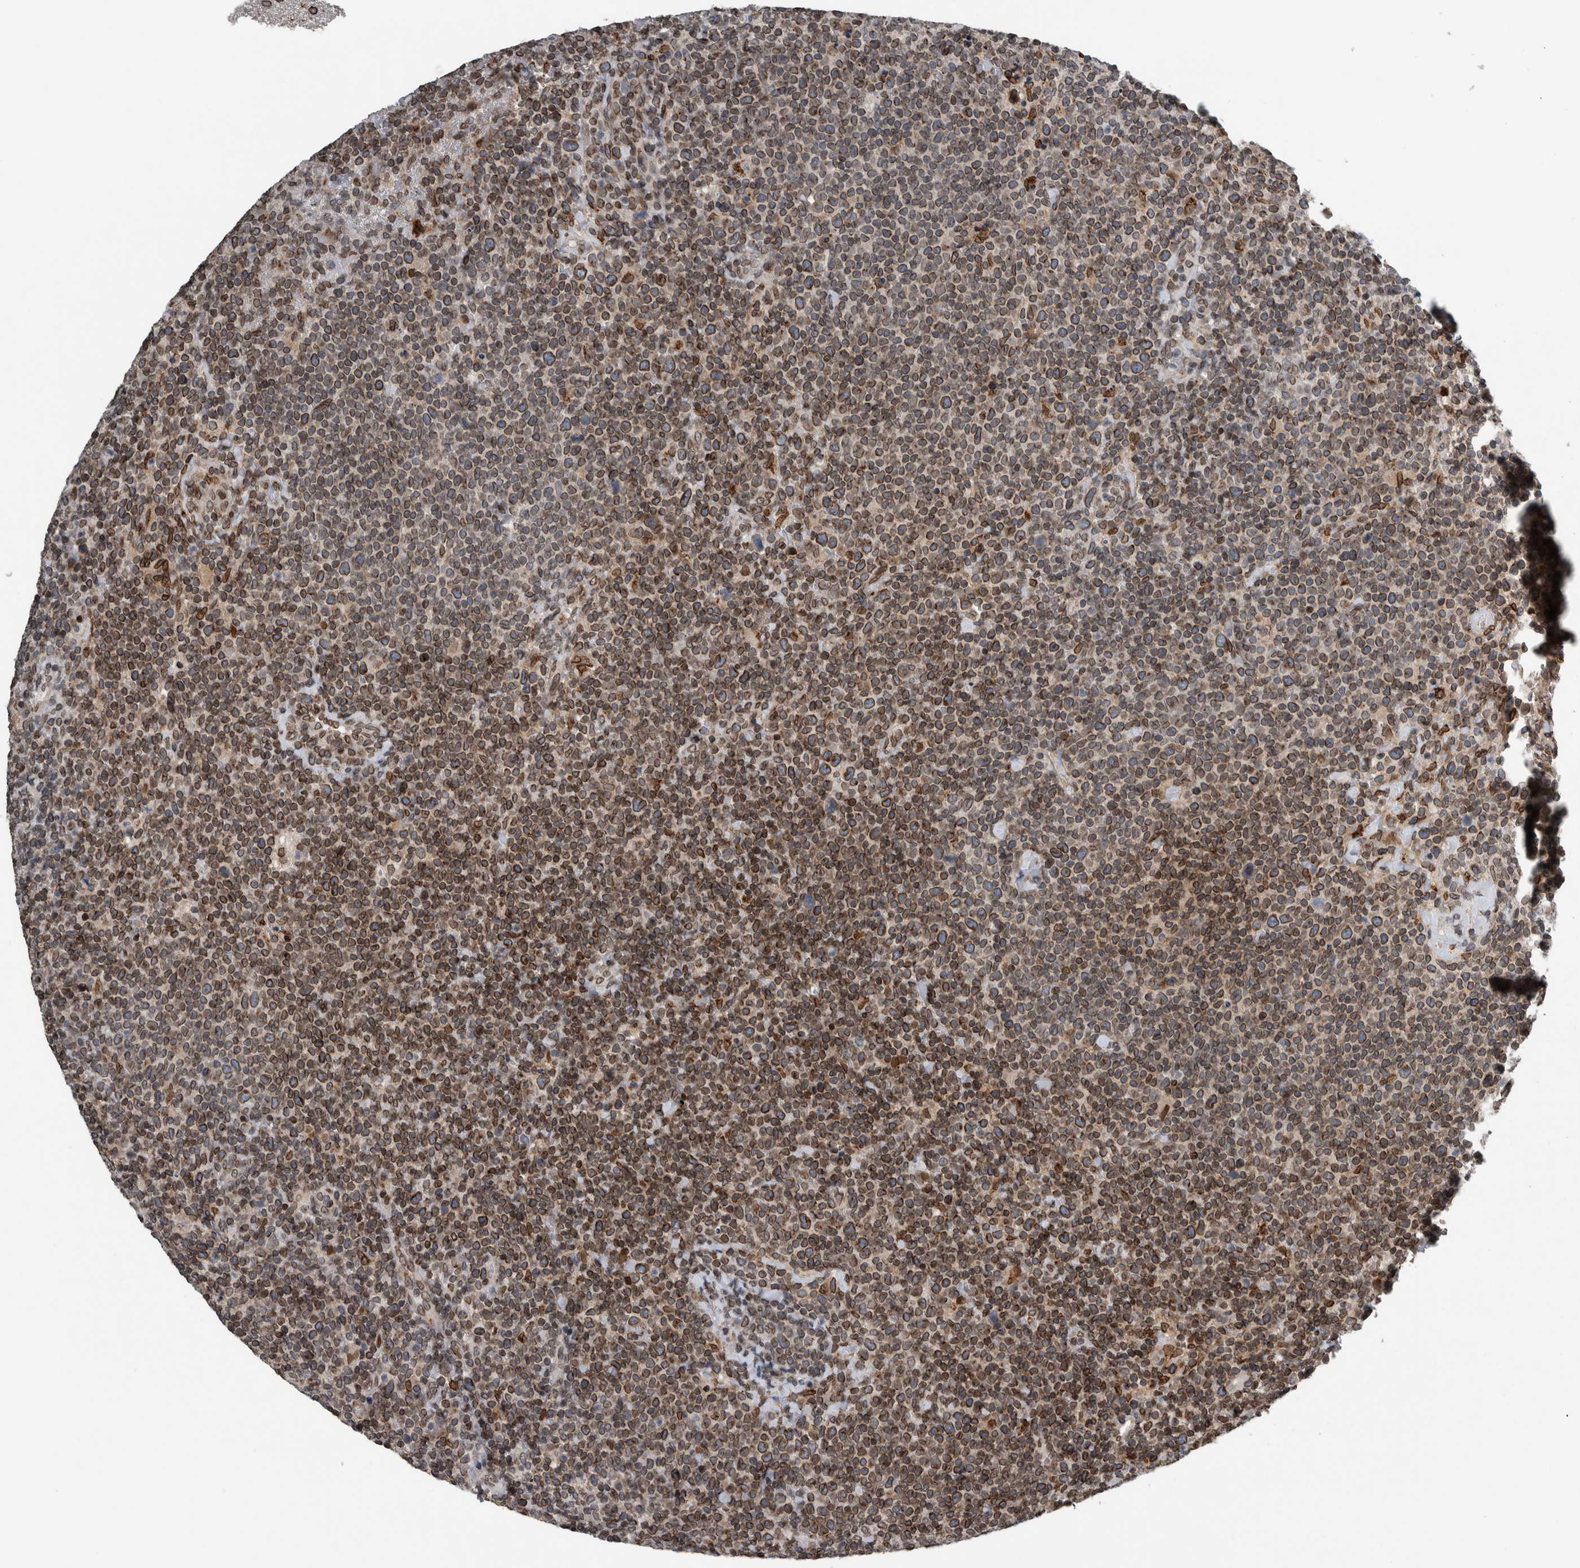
{"staining": {"intensity": "moderate", "quantity": ">75%", "location": "cytoplasmic/membranous,nuclear"}, "tissue": "lymphoma", "cell_type": "Tumor cells", "image_type": "cancer", "snomed": [{"axis": "morphology", "description": "Malignant lymphoma, non-Hodgkin's type, High grade"}, {"axis": "topography", "description": "Lymph node"}], "caption": "Brown immunohistochemical staining in human malignant lymphoma, non-Hodgkin's type (high-grade) reveals moderate cytoplasmic/membranous and nuclear staining in approximately >75% of tumor cells. The staining is performed using DAB (3,3'-diaminobenzidine) brown chromogen to label protein expression. The nuclei are counter-stained blue using hematoxylin.", "gene": "FAM135B", "patient": {"sex": "male", "age": 61}}